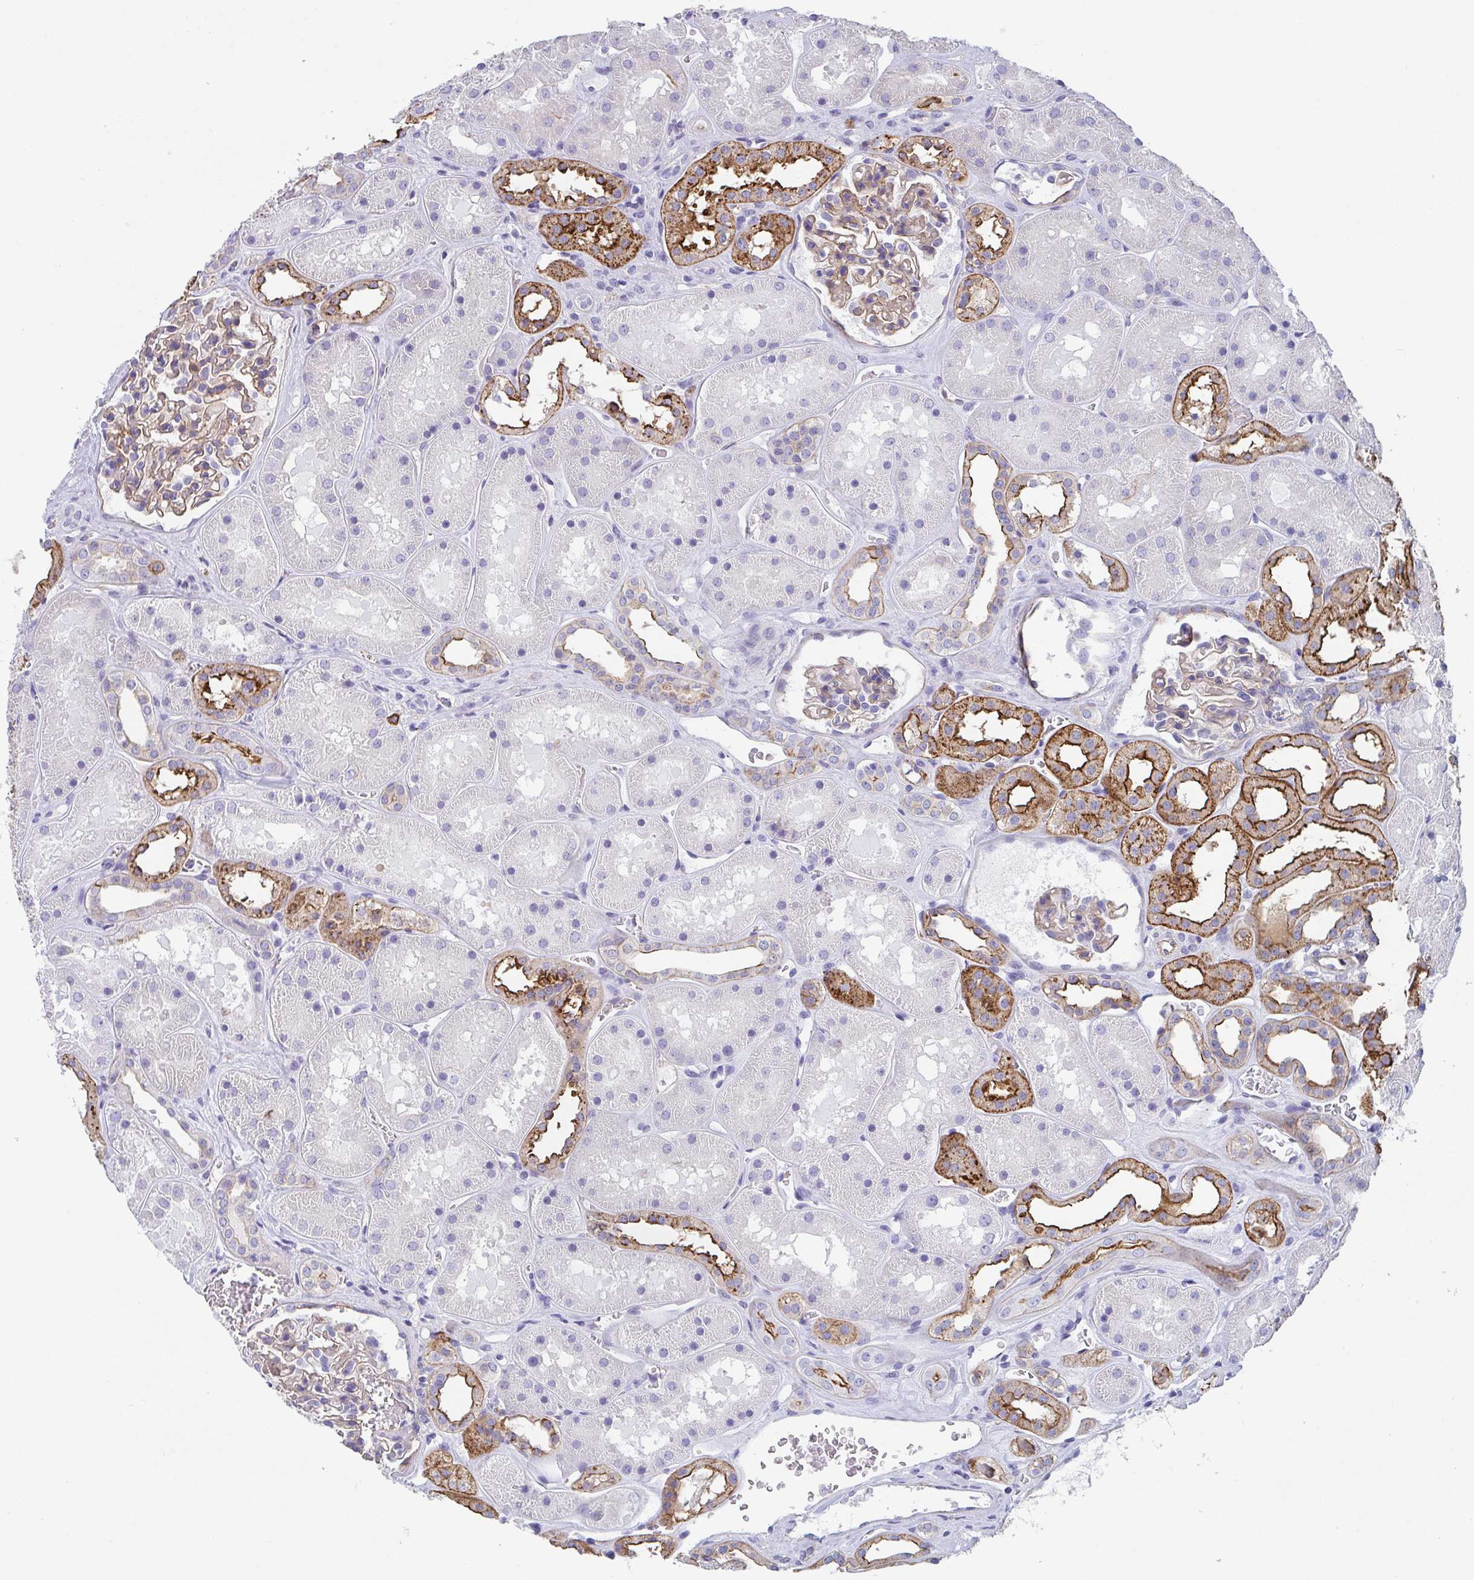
{"staining": {"intensity": "weak", "quantity": ">75%", "location": "cytoplasmic/membranous"}, "tissue": "kidney", "cell_type": "Cells in glomeruli", "image_type": "normal", "snomed": [{"axis": "morphology", "description": "Normal tissue, NOS"}, {"axis": "topography", "description": "Kidney"}], "caption": "Normal kidney displays weak cytoplasmic/membranous staining in about >75% of cells in glomeruli.", "gene": "DBN1", "patient": {"sex": "female", "age": 41}}